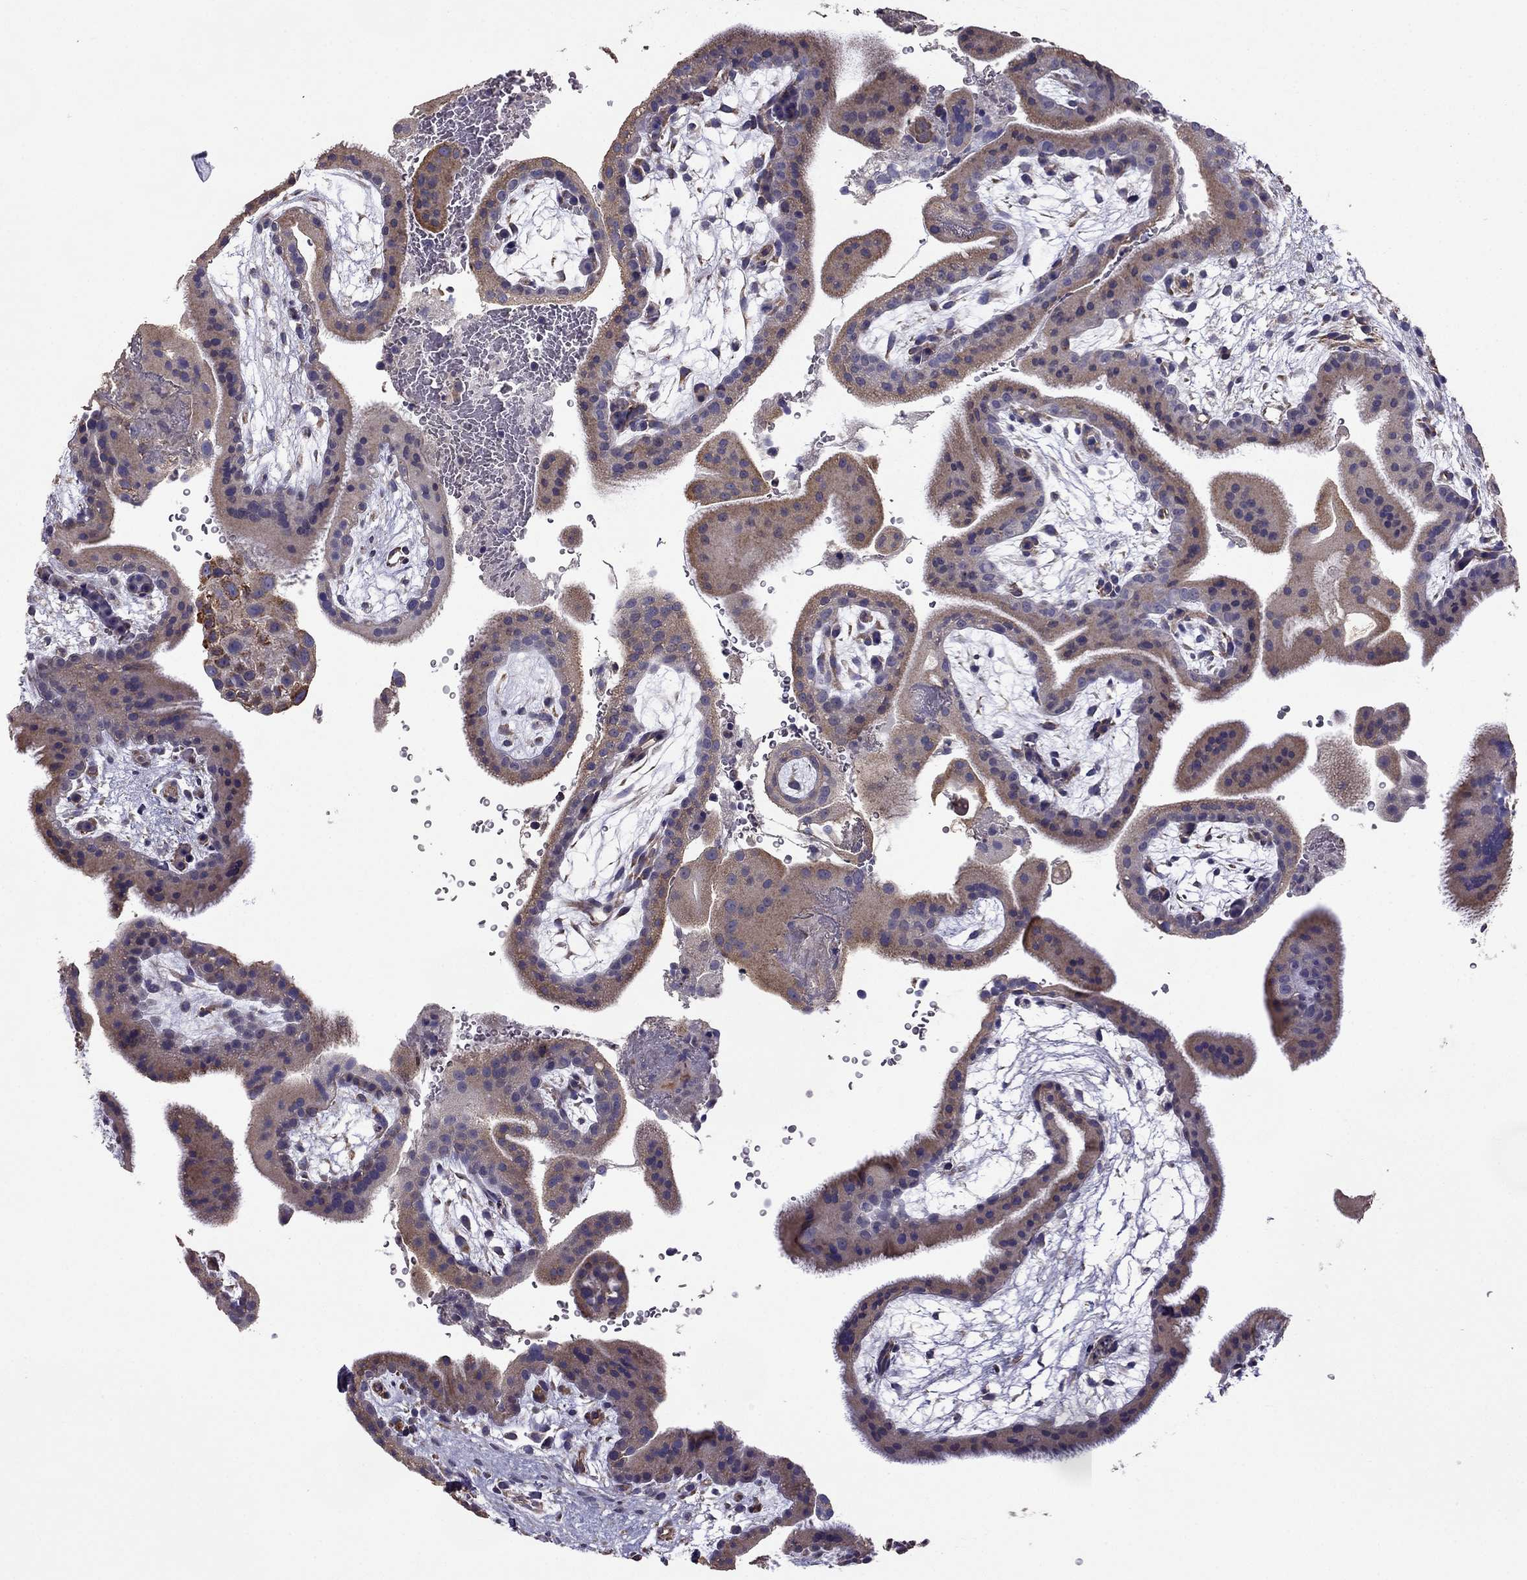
{"staining": {"intensity": "weak", "quantity": "<25%", "location": "cytoplasmic/membranous"}, "tissue": "placenta", "cell_type": "Decidual cells", "image_type": "normal", "snomed": [{"axis": "morphology", "description": "Normal tissue, NOS"}, {"axis": "topography", "description": "Placenta"}], "caption": "This is a micrograph of immunohistochemistry (IHC) staining of normal placenta, which shows no staining in decidual cells.", "gene": "CDH9", "patient": {"sex": "female", "age": 19}}